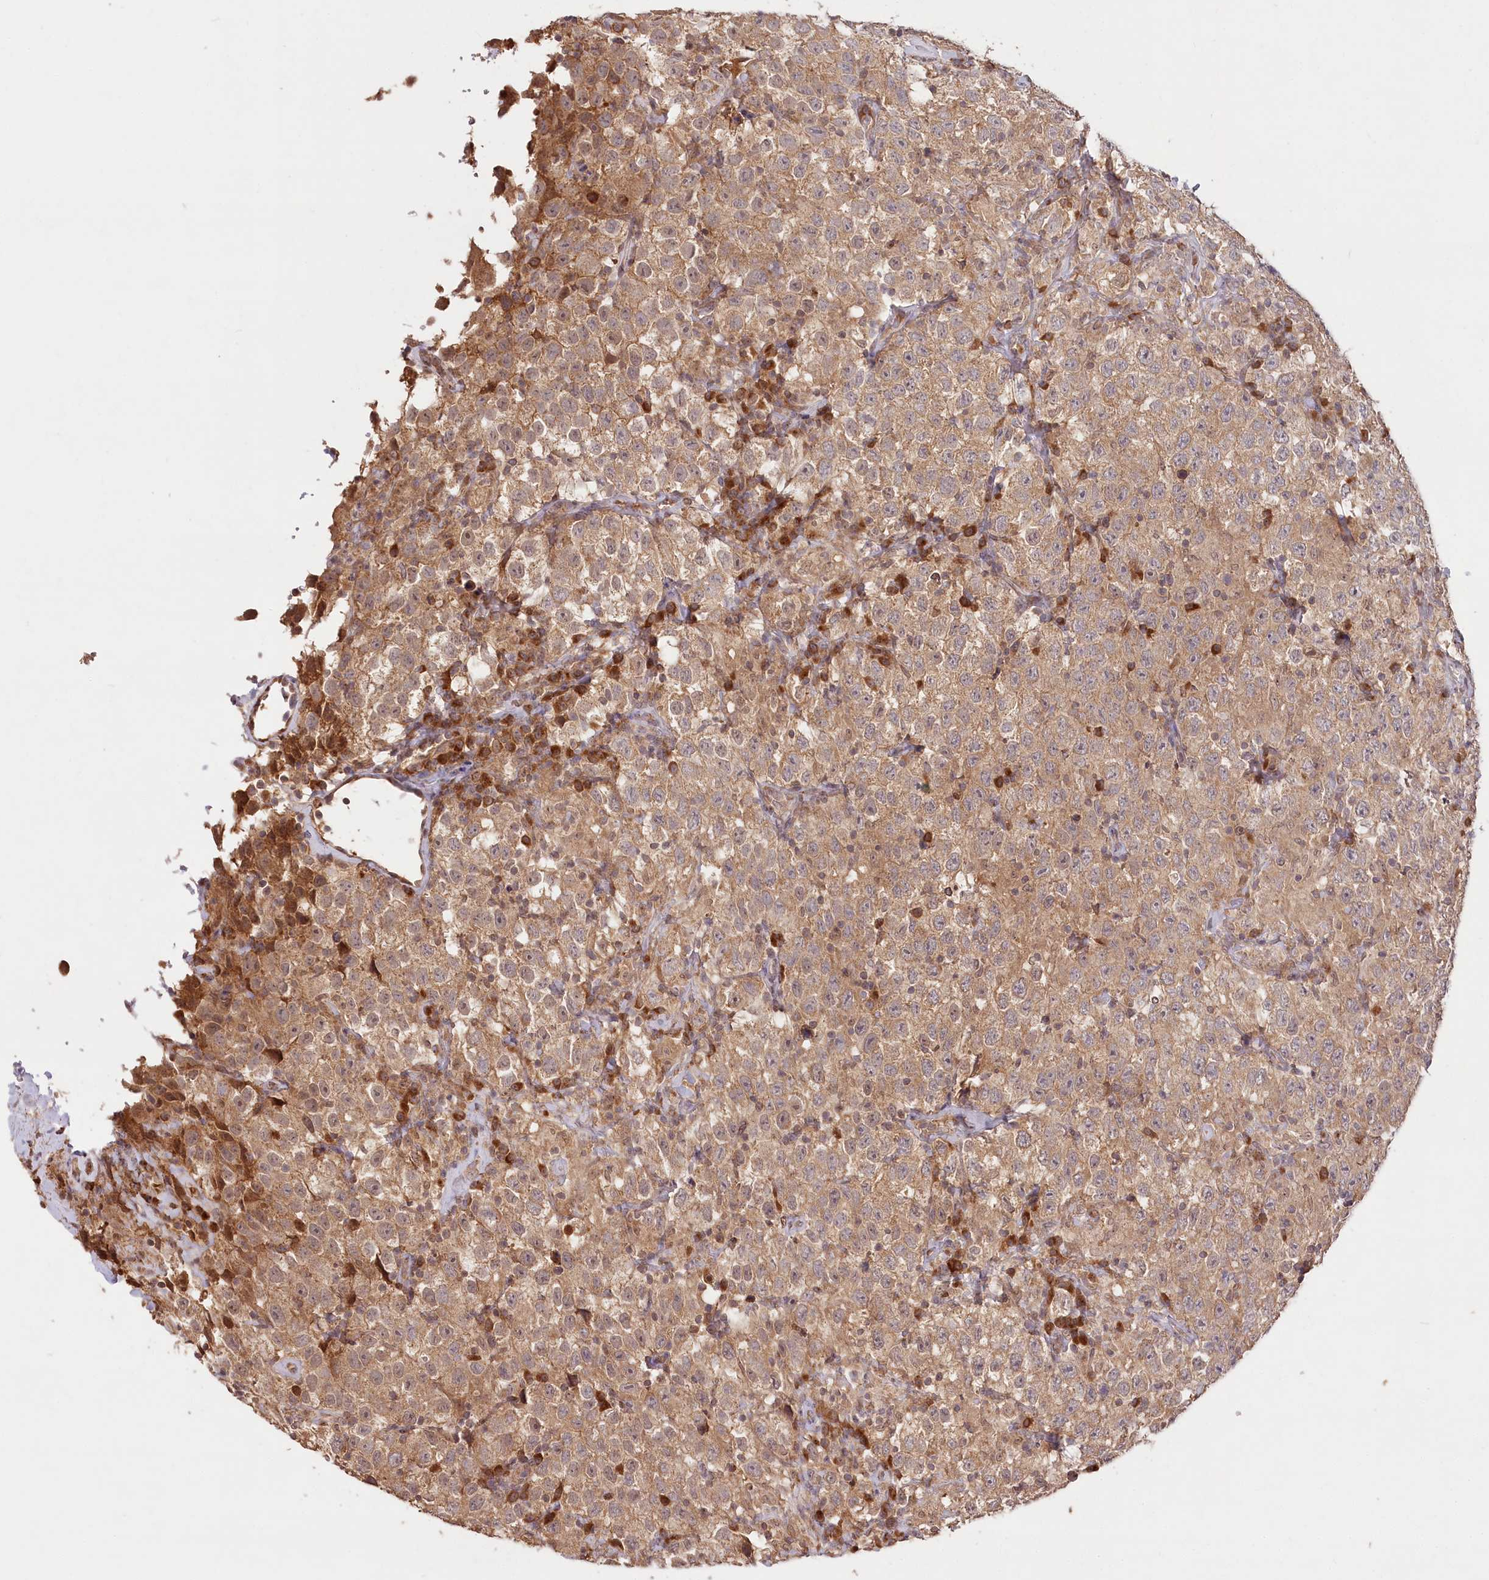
{"staining": {"intensity": "moderate", "quantity": ">75%", "location": "cytoplasmic/membranous"}, "tissue": "testis cancer", "cell_type": "Tumor cells", "image_type": "cancer", "snomed": [{"axis": "morphology", "description": "Seminoma, NOS"}, {"axis": "topography", "description": "Testis"}], "caption": "Immunohistochemical staining of seminoma (testis) displays medium levels of moderate cytoplasmic/membranous protein staining in about >75% of tumor cells. The staining was performed using DAB (3,3'-diaminobenzidine), with brown indicating positive protein expression. Nuclei are stained blue with hematoxylin.", "gene": "IRAK1BP1", "patient": {"sex": "male", "age": 41}}